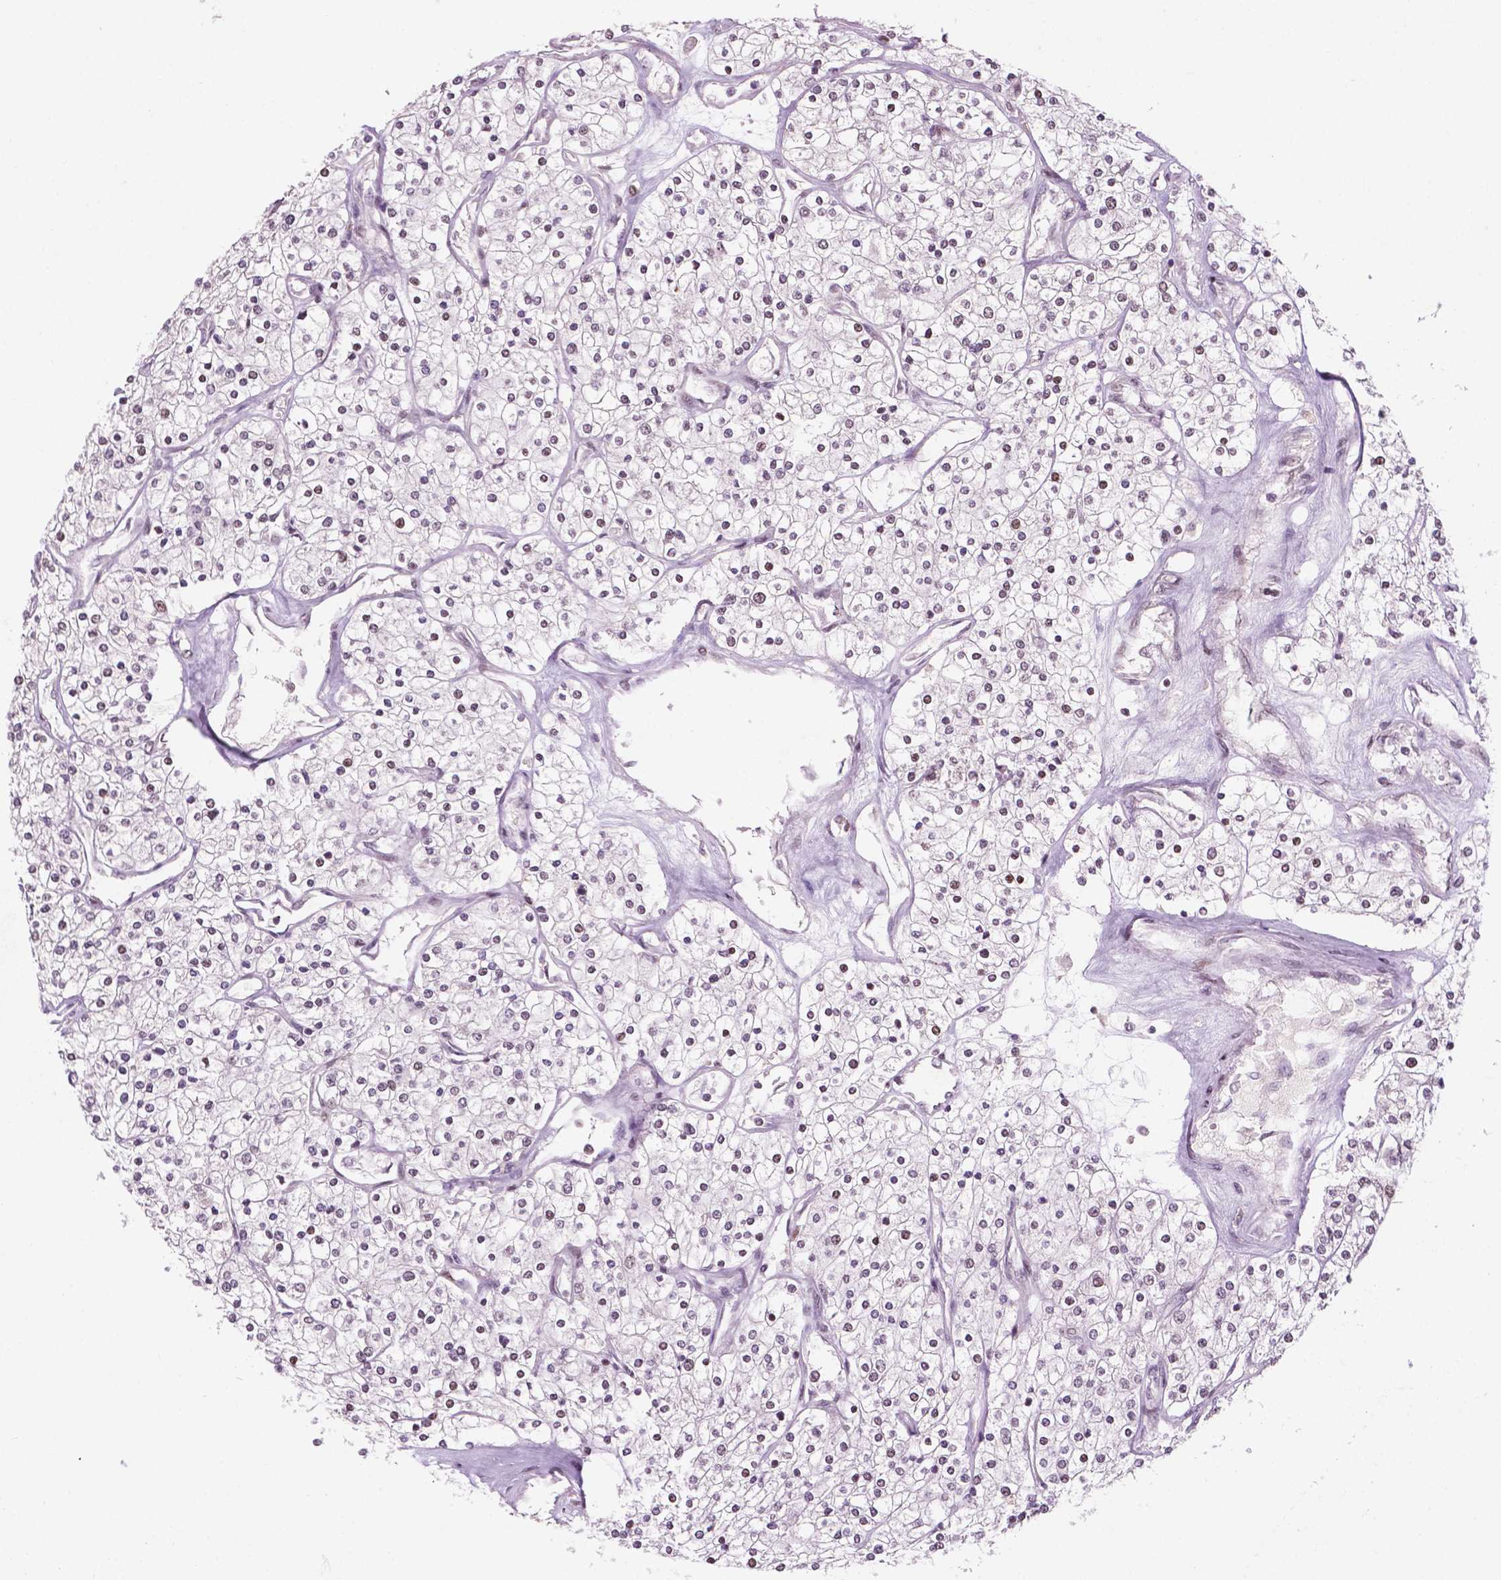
{"staining": {"intensity": "moderate", "quantity": "<25%", "location": "nuclear"}, "tissue": "renal cancer", "cell_type": "Tumor cells", "image_type": "cancer", "snomed": [{"axis": "morphology", "description": "Adenocarcinoma, NOS"}, {"axis": "topography", "description": "Kidney"}], "caption": "Renal cancer (adenocarcinoma) was stained to show a protein in brown. There is low levels of moderate nuclear expression in about <25% of tumor cells. The staining is performed using DAB brown chromogen to label protein expression. The nuclei are counter-stained blue using hematoxylin.", "gene": "PER2", "patient": {"sex": "male", "age": 80}}